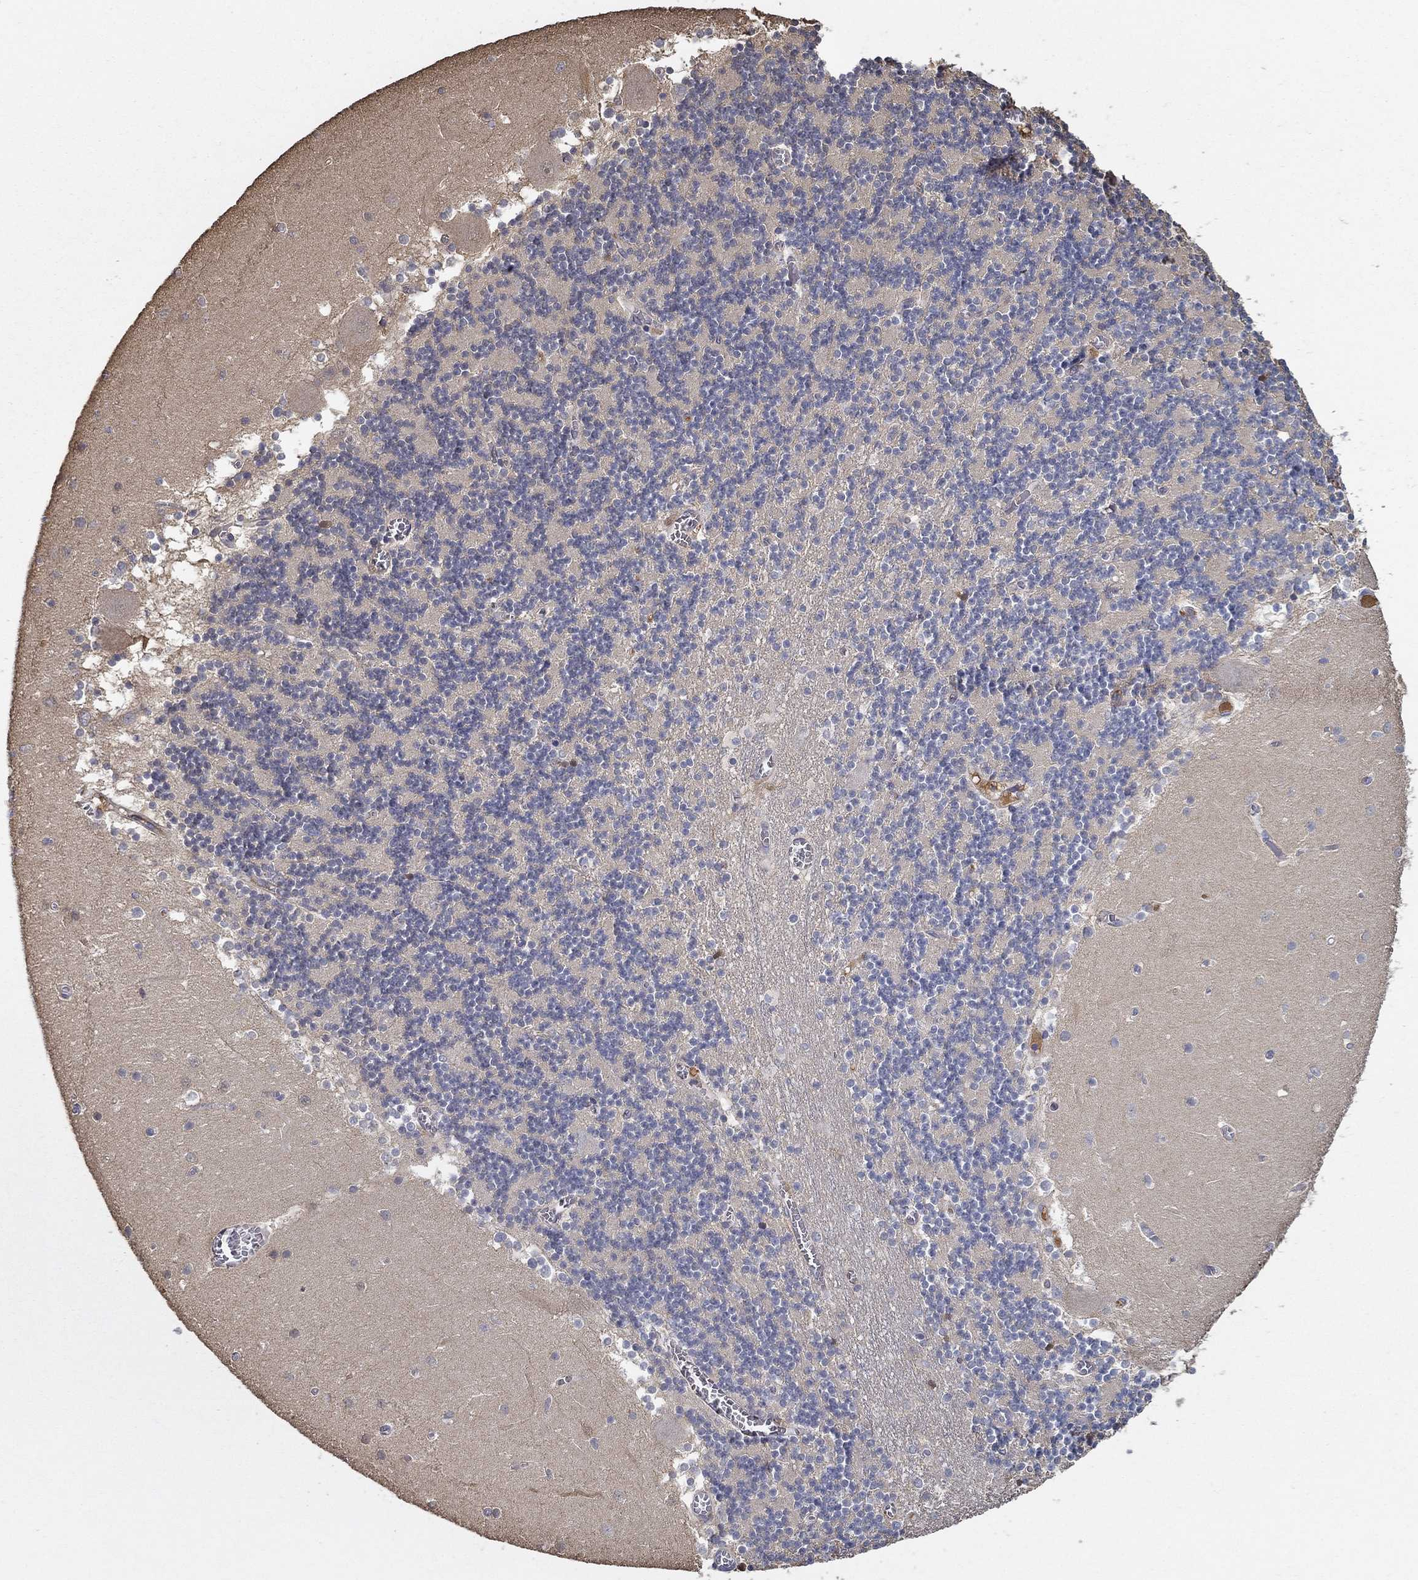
{"staining": {"intensity": "negative", "quantity": "none", "location": "none"}, "tissue": "cerebellum", "cell_type": "Cells in granular layer", "image_type": "normal", "snomed": [{"axis": "morphology", "description": "Normal tissue, NOS"}, {"axis": "topography", "description": "Cerebellum"}], "caption": "A histopathology image of cerebellum stained for a protein displays no brown staining in cells in granular layer.", "gene": "IL10", "patient": {"sex": "female", "age": 28}}